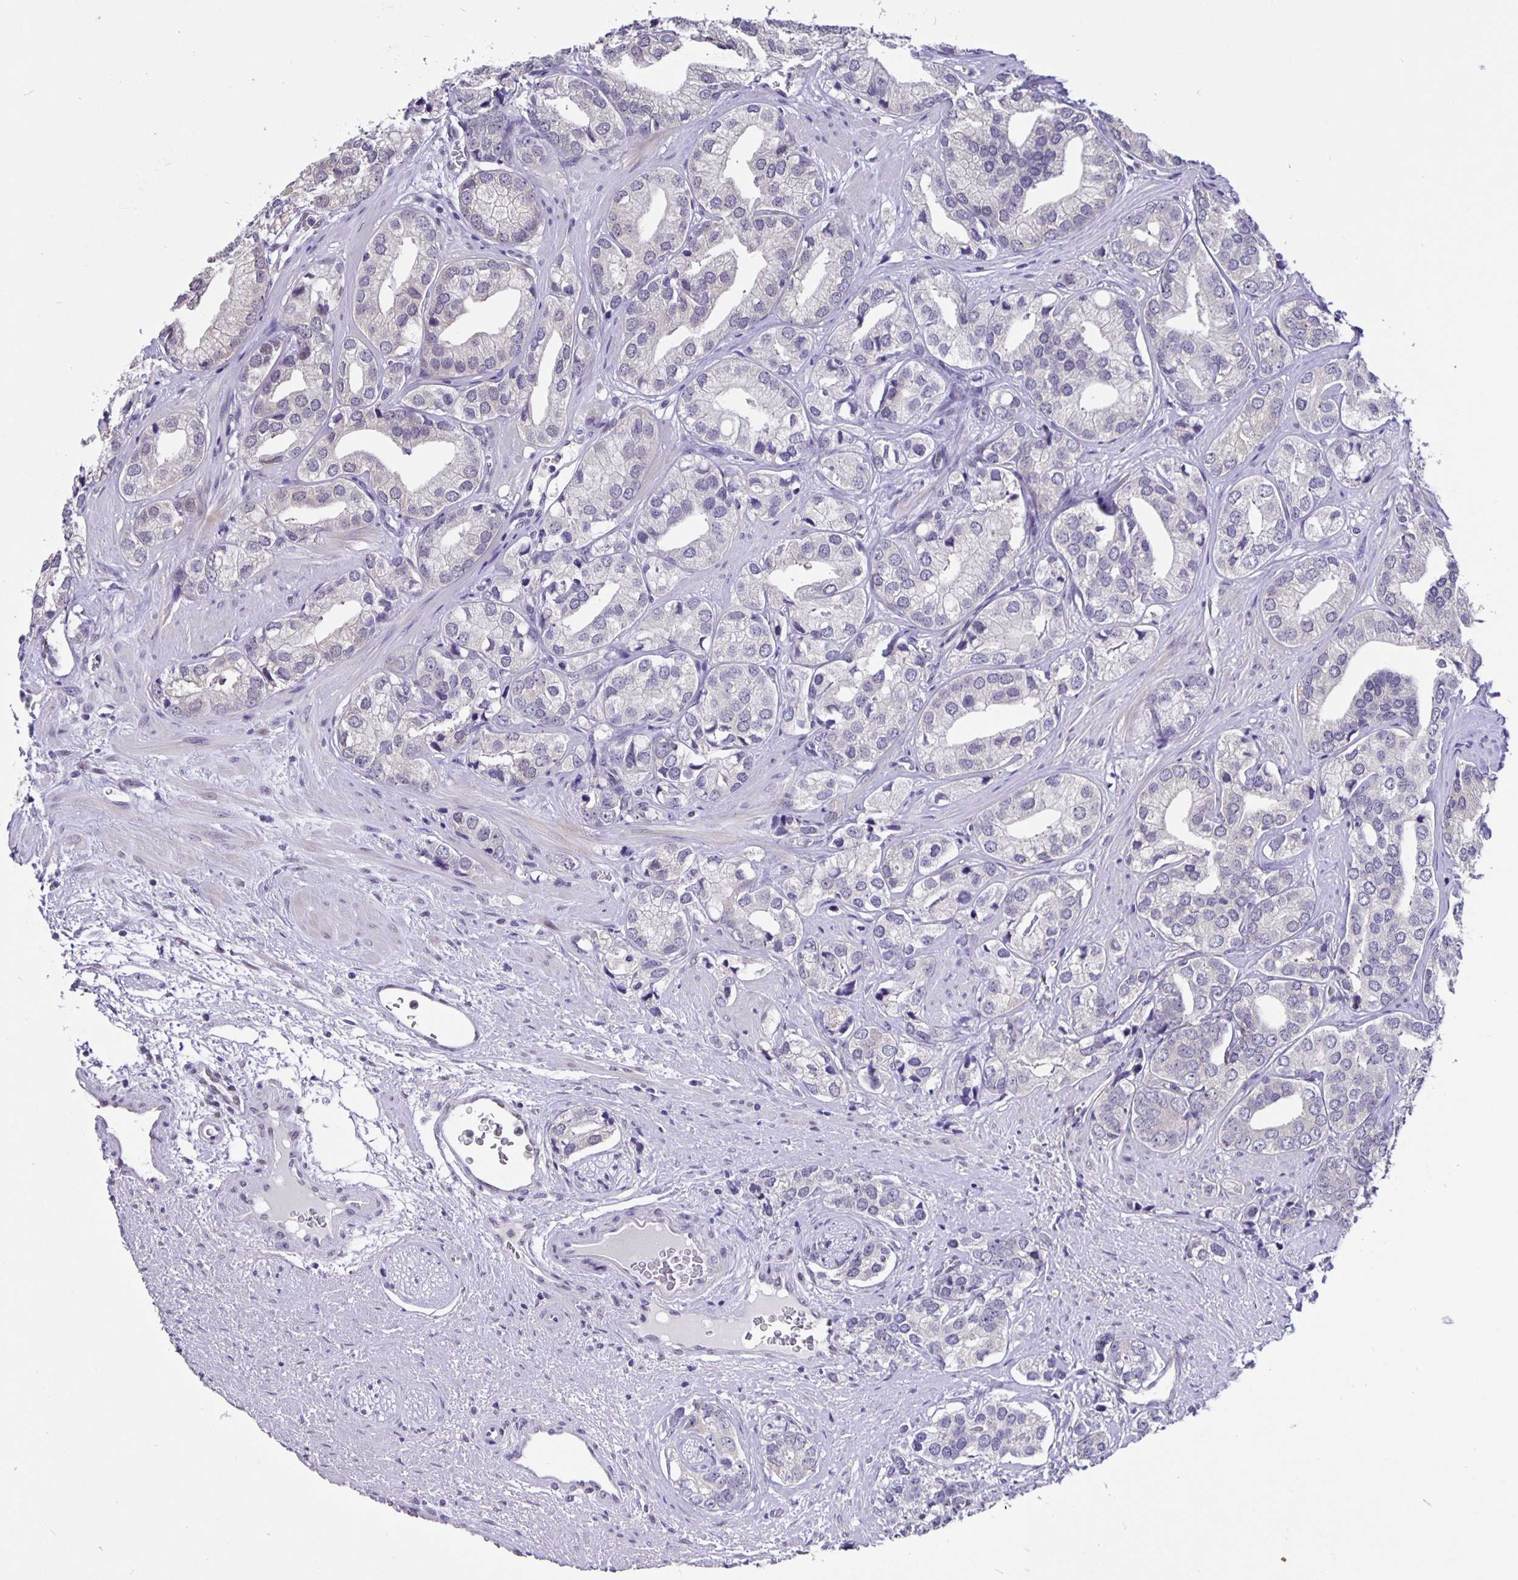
{"staining": {"intensity": "negative", "quantity": "none", "location": "none"}, "tissue": "prostate cancer", "cell_type": "Tumor cells", "image_type": "cancer", "snomed": [{"axis": "morphology", "description": "Adenocarcinoma, High grade"}, {"axis": "topography", "description": "Prostate"}], "caption": "High magnification brightfield microscopy of prostate cancer (adenocarcinoma (high-grade)) stained with DAB (brown) and counterstained with hematoxylin (blue): tumor cells show no significant positivity.", "gene": "FOSL2", "patient": {"sex": "male", "age": 58}}